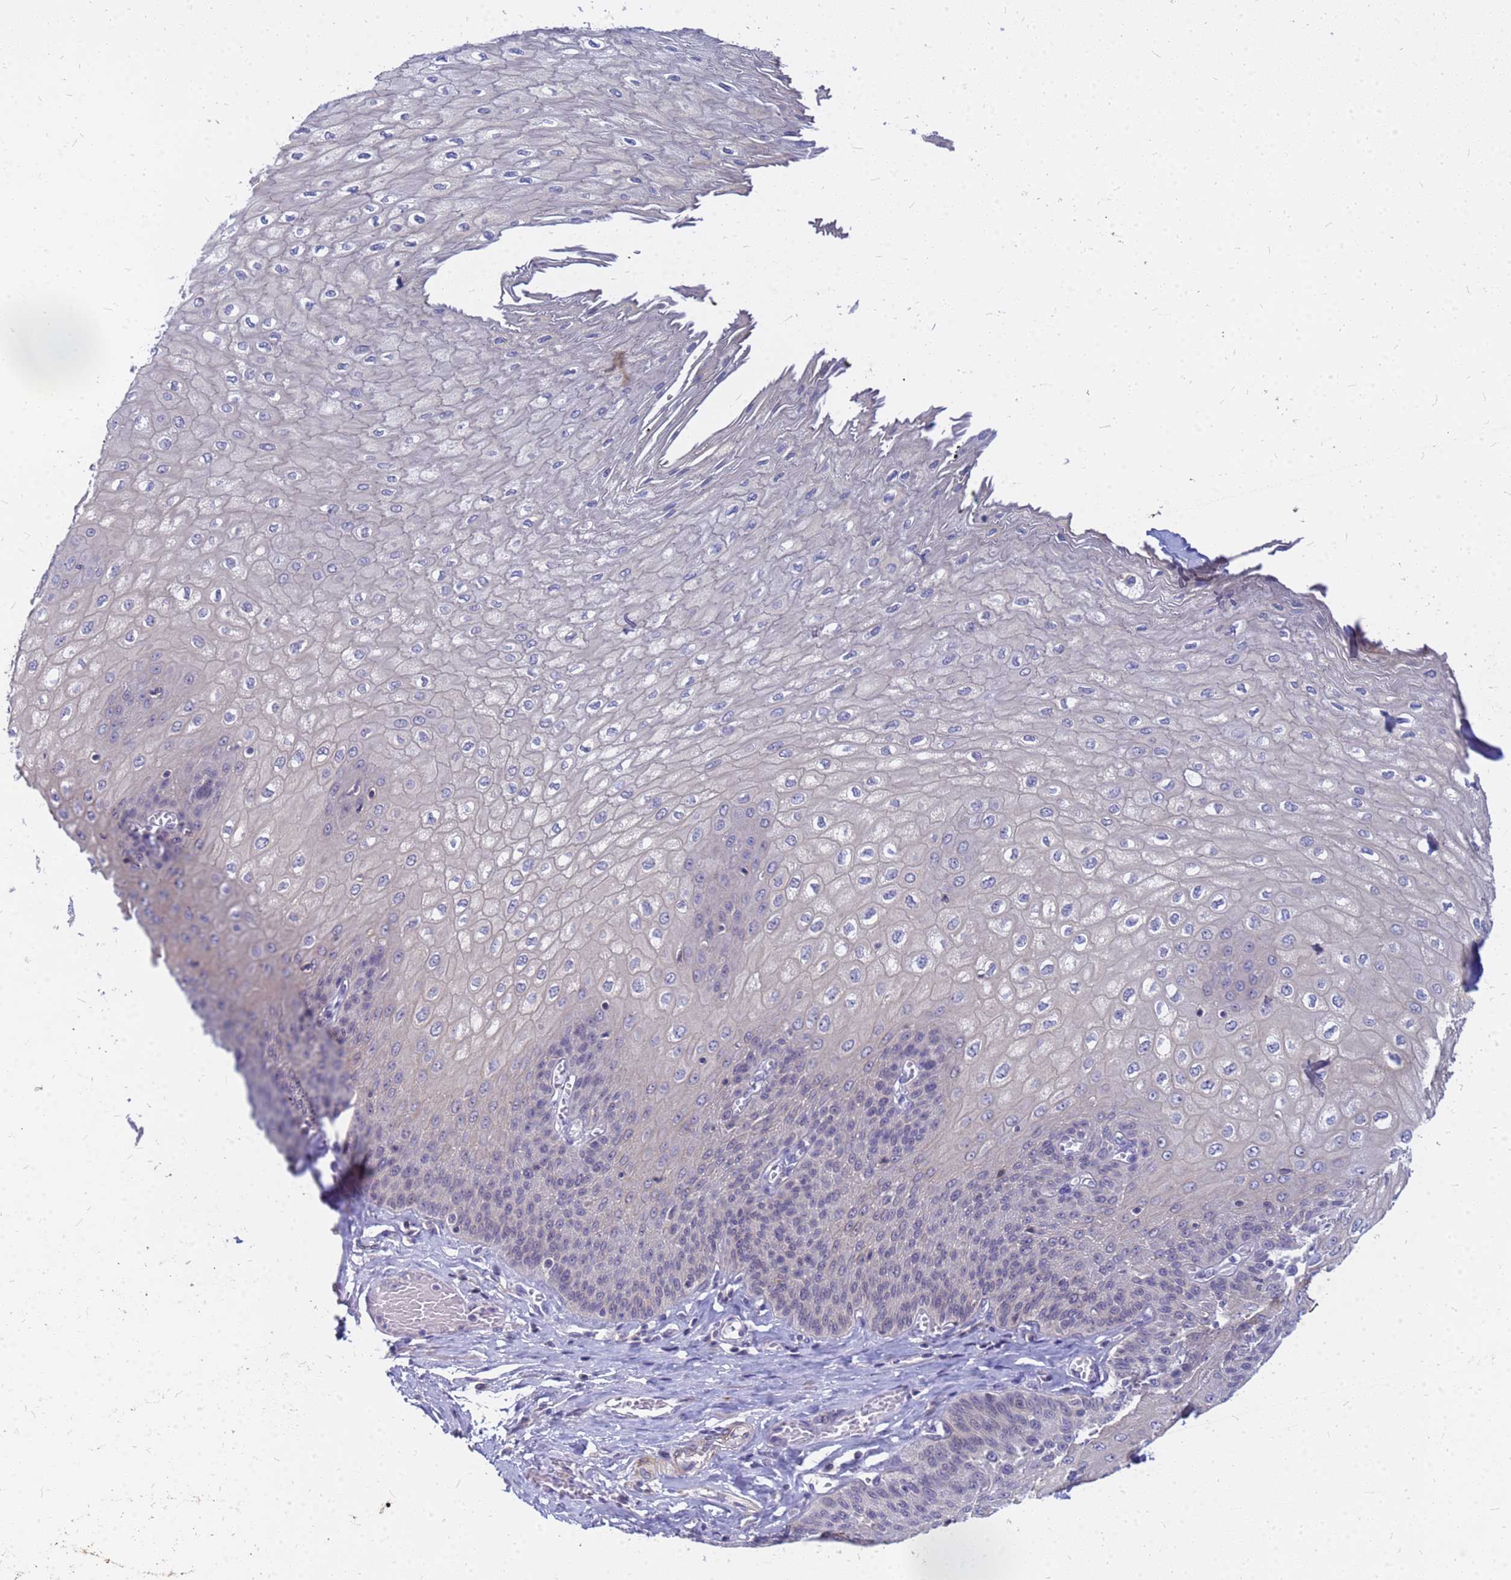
{"staining": {"intensity": "negative", "quantity": "none", "location": "none"}, "tissue": "esophagus", "cell_type": "Squamous epithelial cells", "image_type": "normal", "snomed": [{"axis": "morphology", "description": "Normal tissue, NOS"}, {"axis": "topography", "description": "Esophagus"}], "caption": "IHC image of normal esophagus: esophagus stained with DAB (3,3'-diaminobenzidine) shows no significant protein positivity in squamous epithelial cells.", "gene": "SRGAP3", "patient": {"sex": "male", "age": 60}}